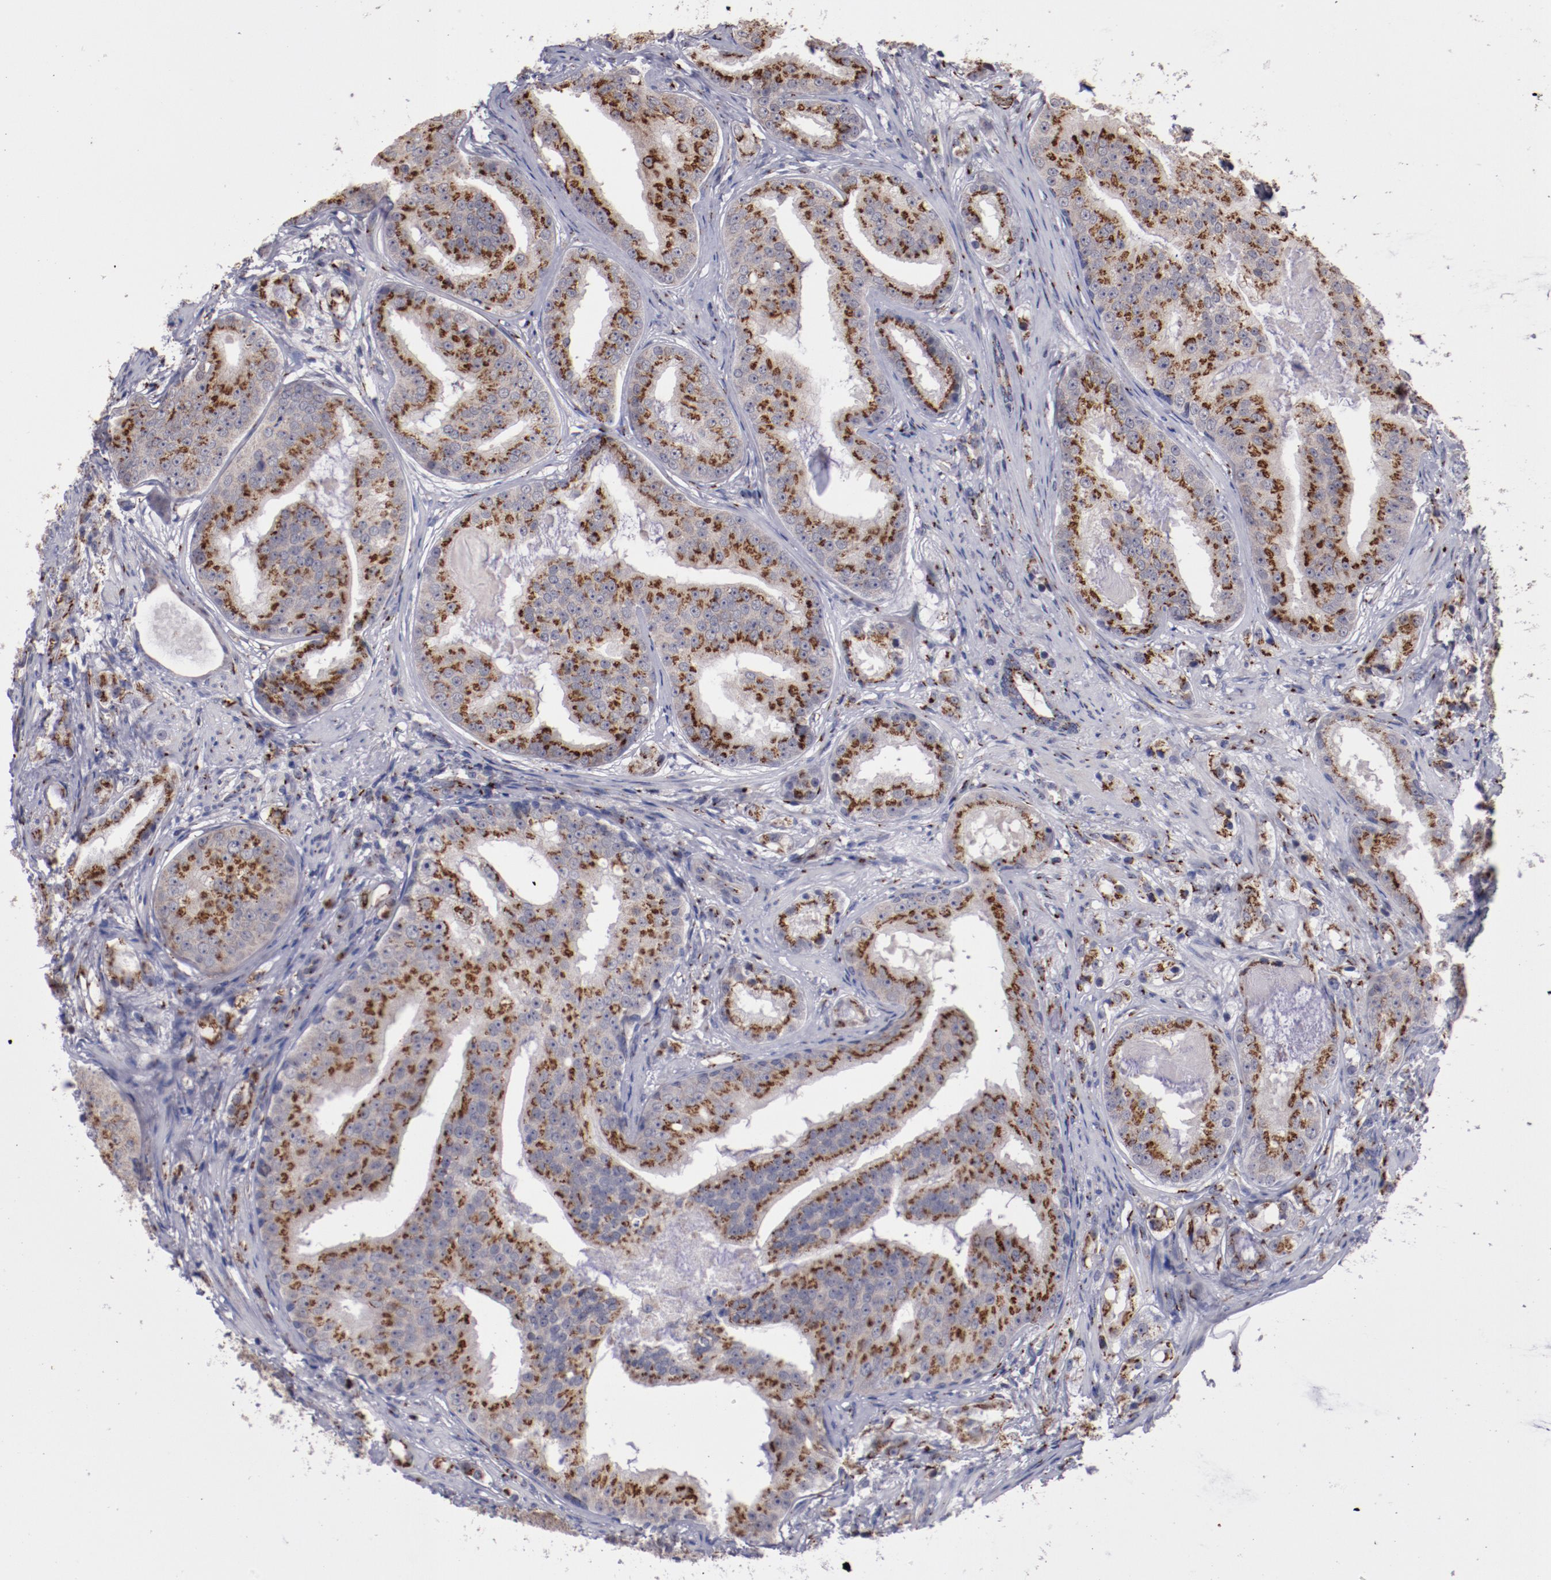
{"staining": {"intensity": "strong", "quantity": ">75%", "location": "cytoplasmic/membranous"}, "tissue": "prostate cancer", "cell_type": "Tumor cells", "image_type": "cancer", "snomed": [{"axis": "morphology", "description": "Adenocarcinoma, High grade"}, {"axis": "topography", "description": "Prostate"}], "caption": "Immunohistochemistry of human prostate cancer reveals high levels of strong cytoplasmic/membranous staining in about >75% of tumor cells.", "gene": "GOLIM4", "patient": {"sex": "male", "age": 68}}